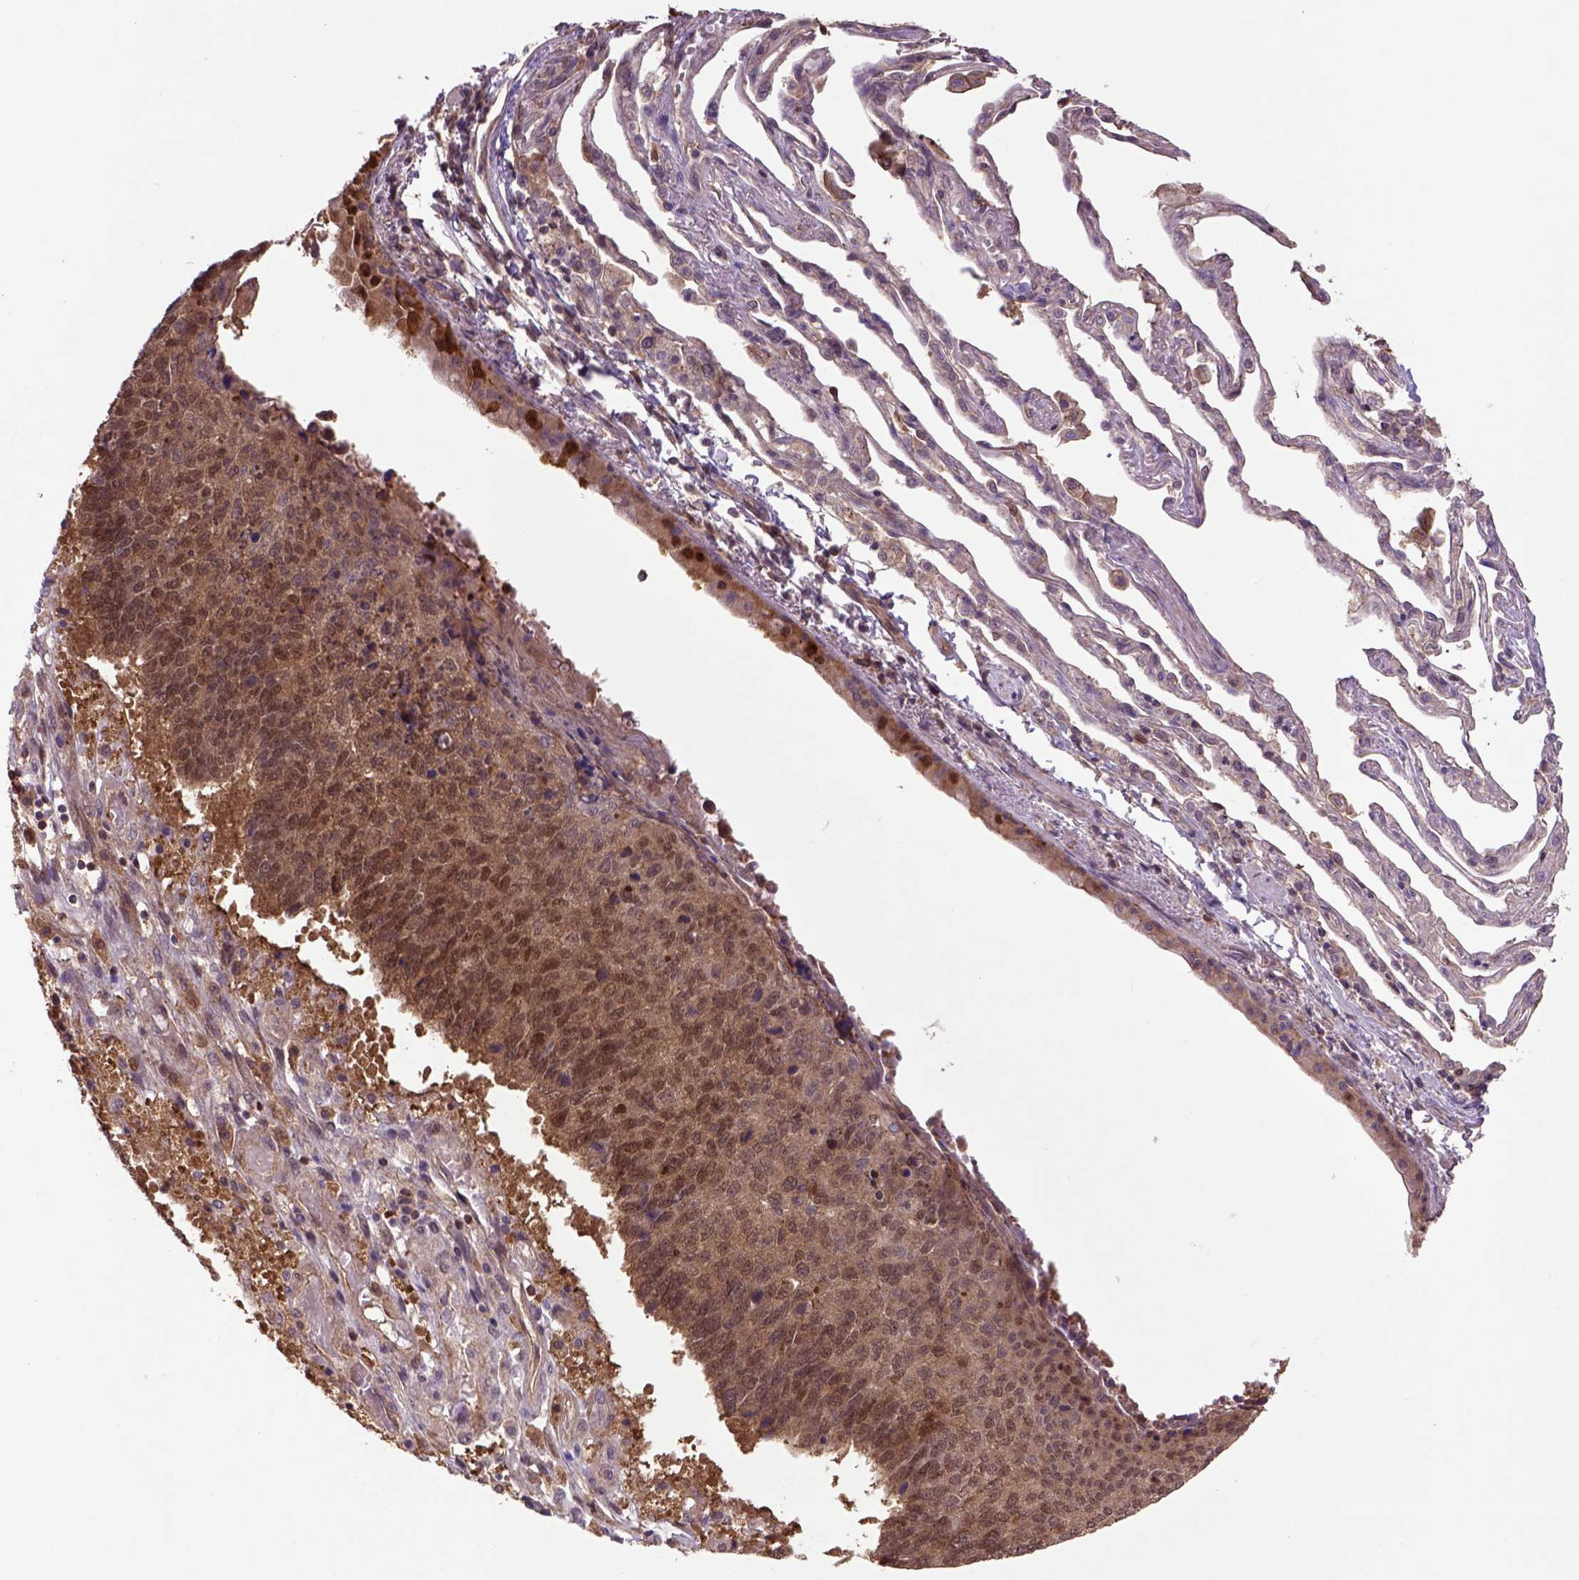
{"staining": {"intensity": "moderate", "quantity": ">75%", "location": "cytoplasmic/membranous,nuclear"}, "tissue": "lung cancer", "cell_type": "Tumor cells", "image_type": "cancer", "snomed": [{"axis": "morphology", "description": "Squamous cell carcinoma, NOS"}, {"axis": "topography", "description": "Lung"}], "caption": "Protein expression analysis of human squamous cell carcinoma (lung) reveals moderate cytoplasmic/membranous and nuclear positivity in about >75% of tumor cells.", "gene": "HSPBP1", "patient": {"sex": "male", "age": 73}}